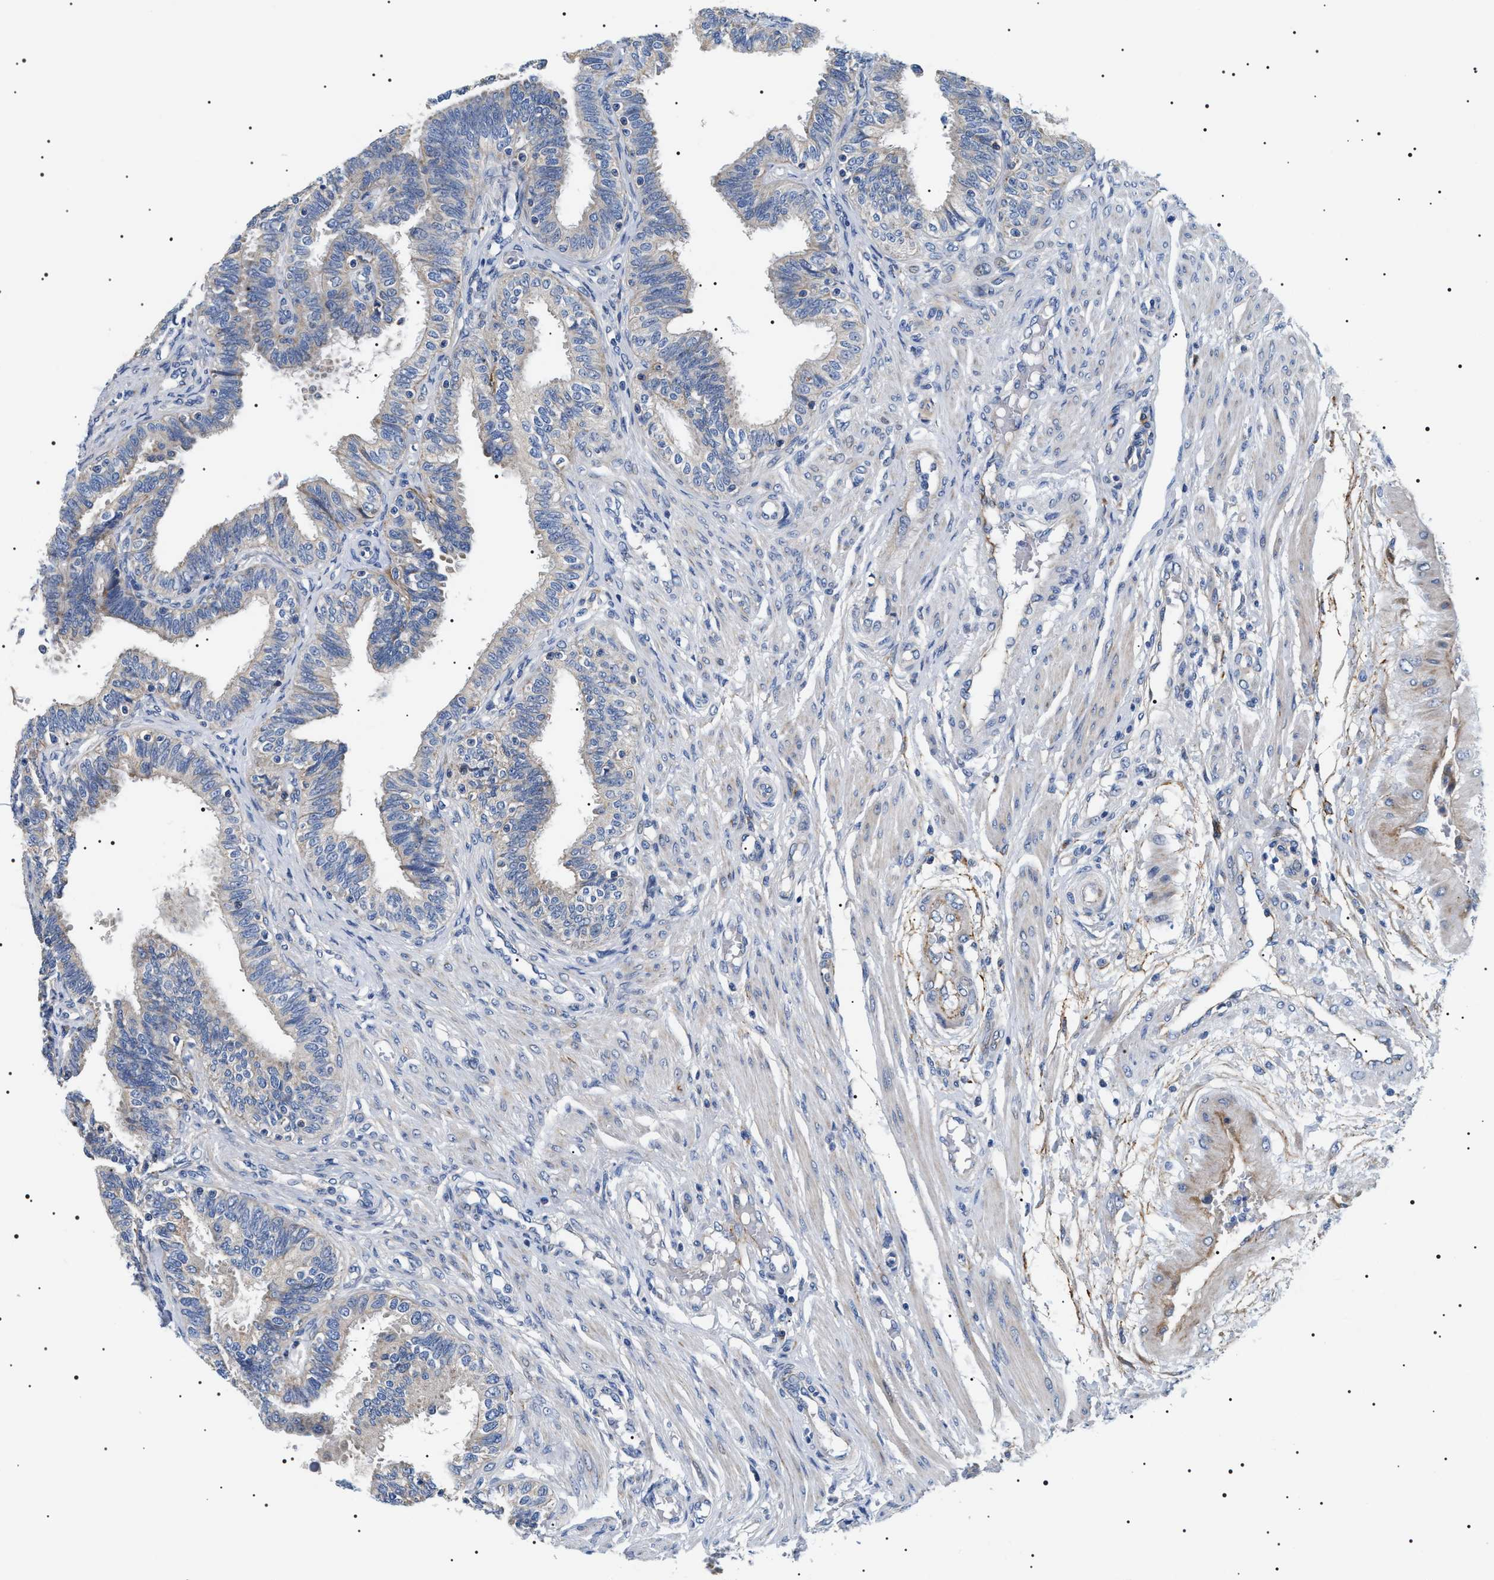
{"staining": {"intensity": "negative", "quantity": "none", "location": "none"}, "tissue": "fallopian tube", "cell_type": "Glandular cells", "image_type": "normal", "snomed": [{"axis": "morphology", "description": "Normal tissue, NOS"}, {"axis": "topography", "description": "Fallopian tube"}, {"axis": "topography", "description": "Placenta"}], "caption": "The IHC image has no significant expression in glandular cells of fallopian tube. (DAB immunohistochemistry, high magnification).", "gene": "TMEM222", "patient": {"sex": "female", "age": 34}}